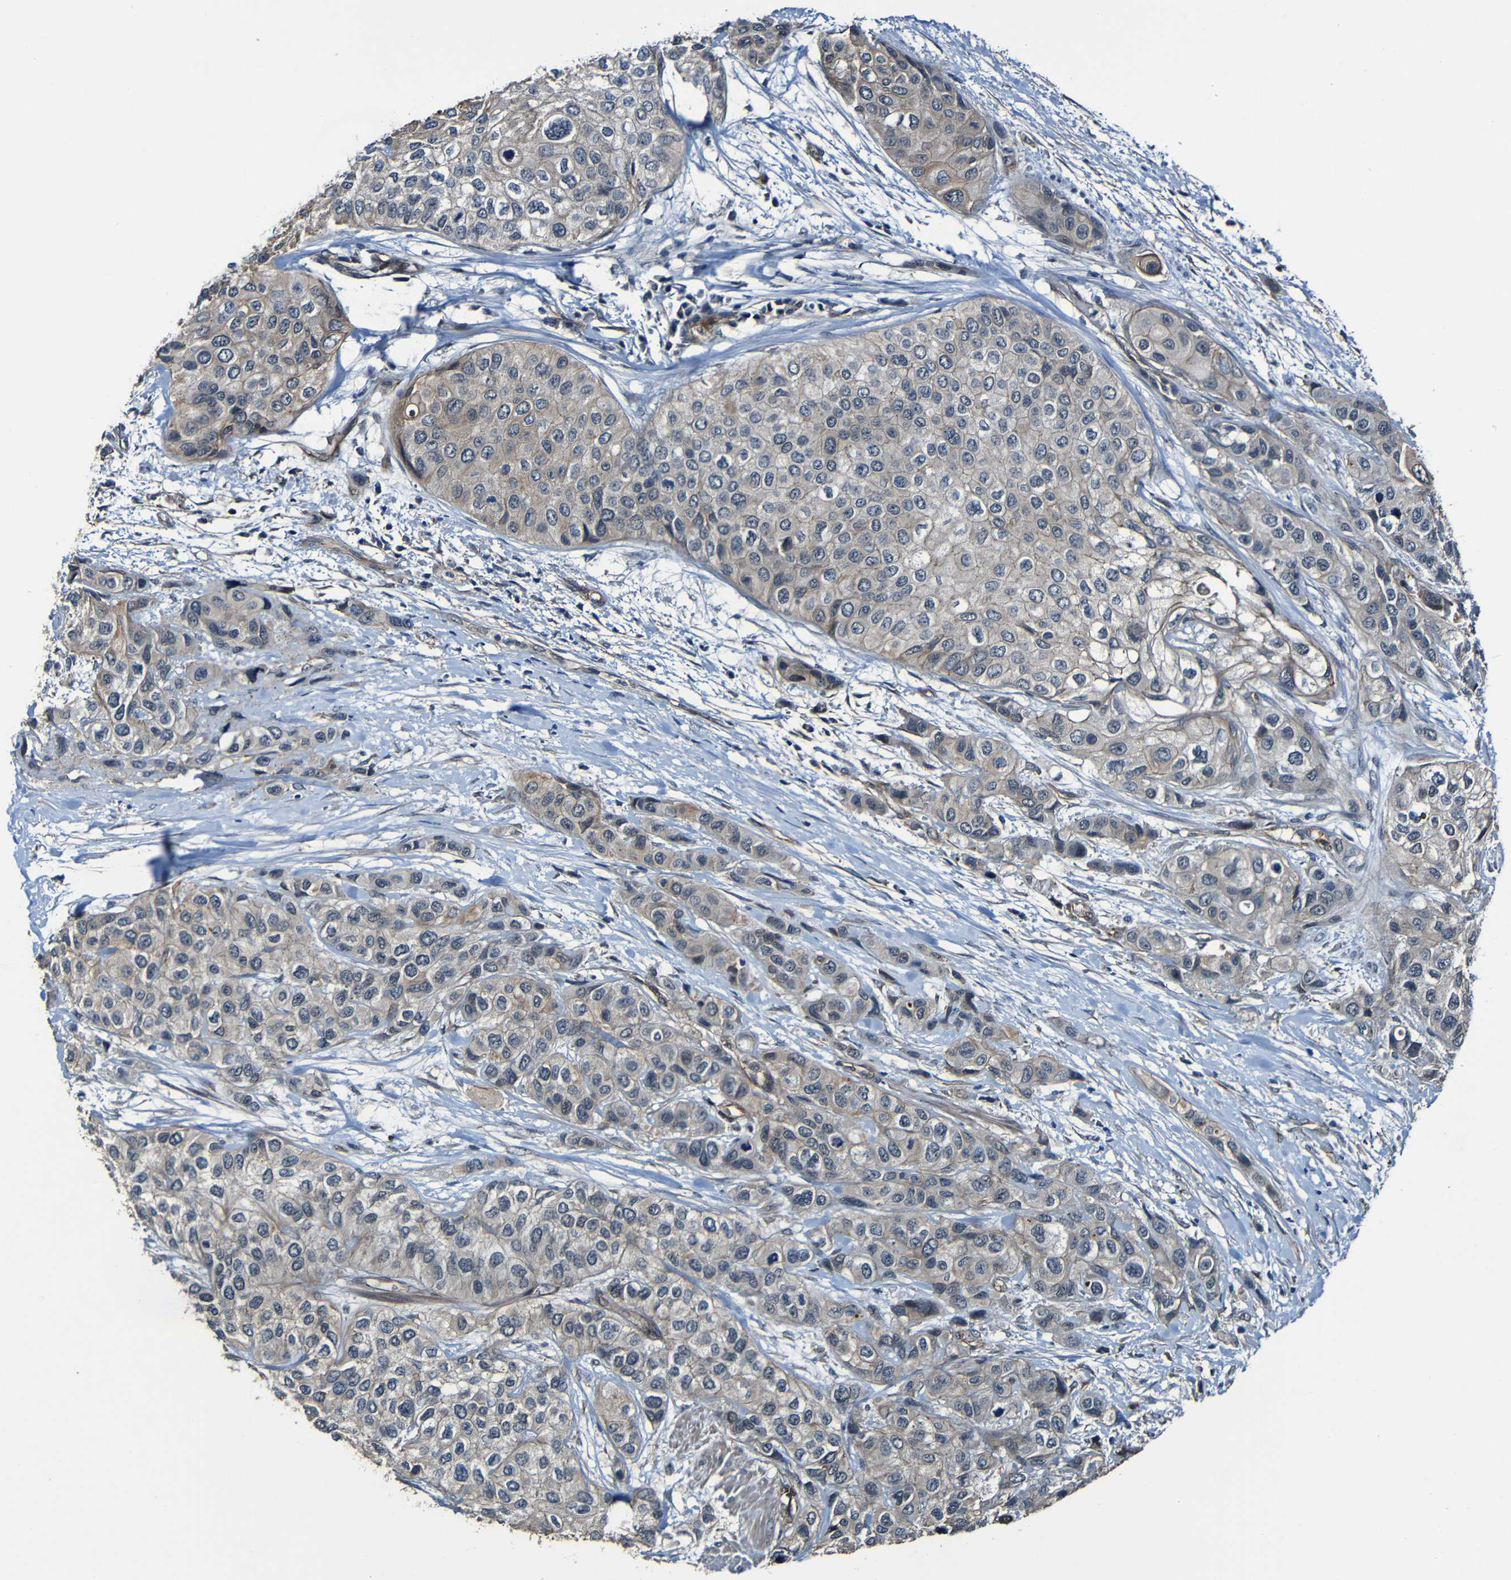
{"staining": {"intensity": "weak", "quantity": "25%-75%", "location": "cytoplasmic/membranous"}, "tissue": "urothelial cancer", "cell_type": "Tumor cells", "image_type": "cancer", "snomed": [{"axis": "morphology", "description": "Urothelial carcinoma, High grade"}, {"axis": "topography", "description": "Urinary bladder"}], "caption": "Urothelial carcinoma (high-grade) tissue displays weak cytoplasmic/membranous staining in approximately 25%-75% of tumor cells (brown staining indicates protein expression, while blue staining denotes nuclei).", "gene": "LGR5", "patient": {"sex": "female", "age": 56}}